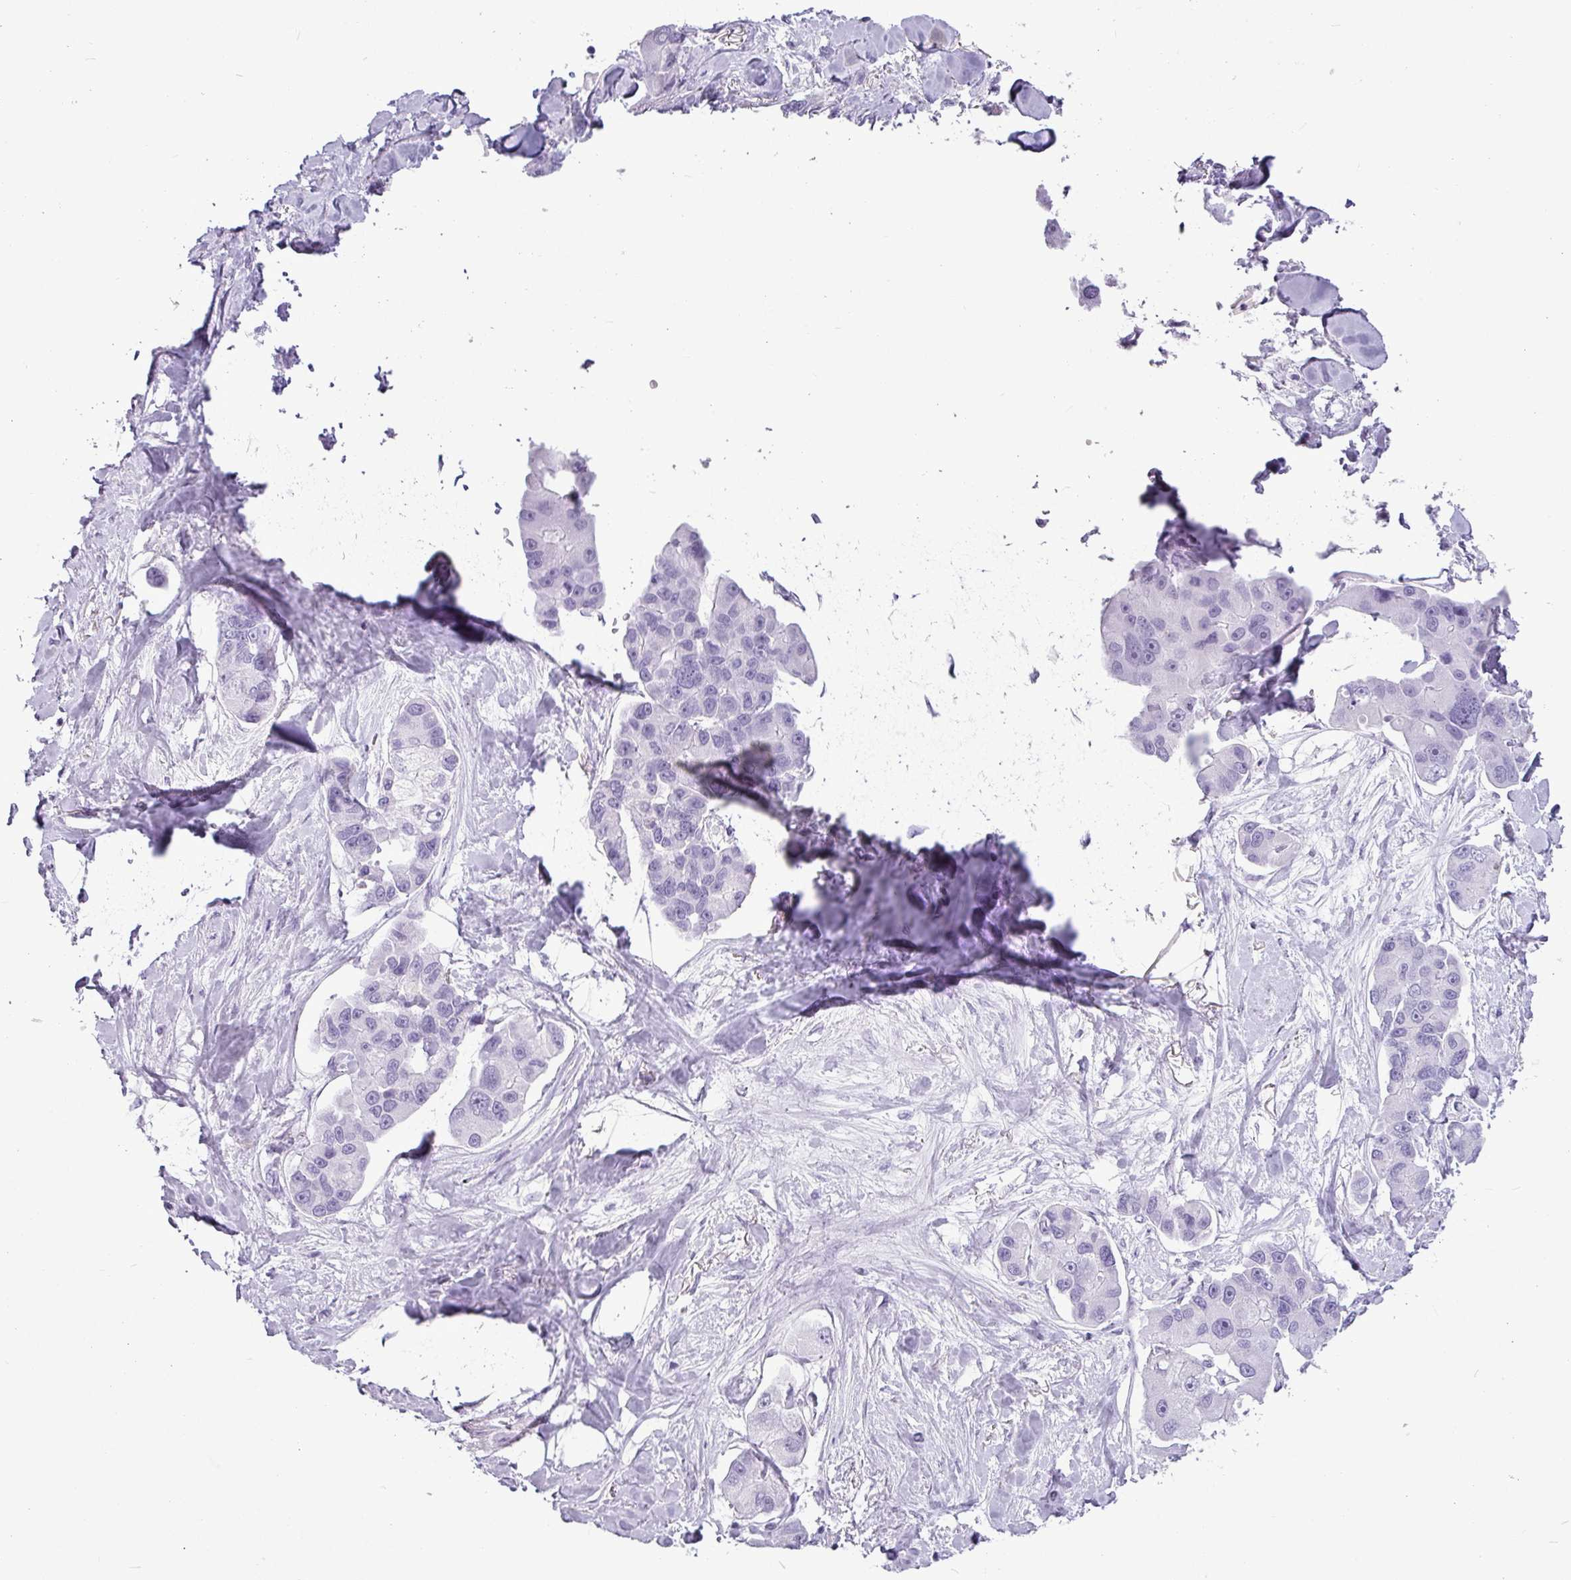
{"staining": {"intensity": "negative", "quantity": "none", "location": "none"}, "tissue": "lung cancer", "cell_type": "Tumor cells", "image_type": "cancer", "snomed": [{"axis": "morphology", "description": "Adenocarcinoma, NOS"}, {"axis": "topography", "description": "Lung"}], "caption": "Lung adenocarcinoma stained for a protein using IHC shows no staining tumor cells.", "gene": "AMY1B", "patient": {"sex": "female", "age": 54}}